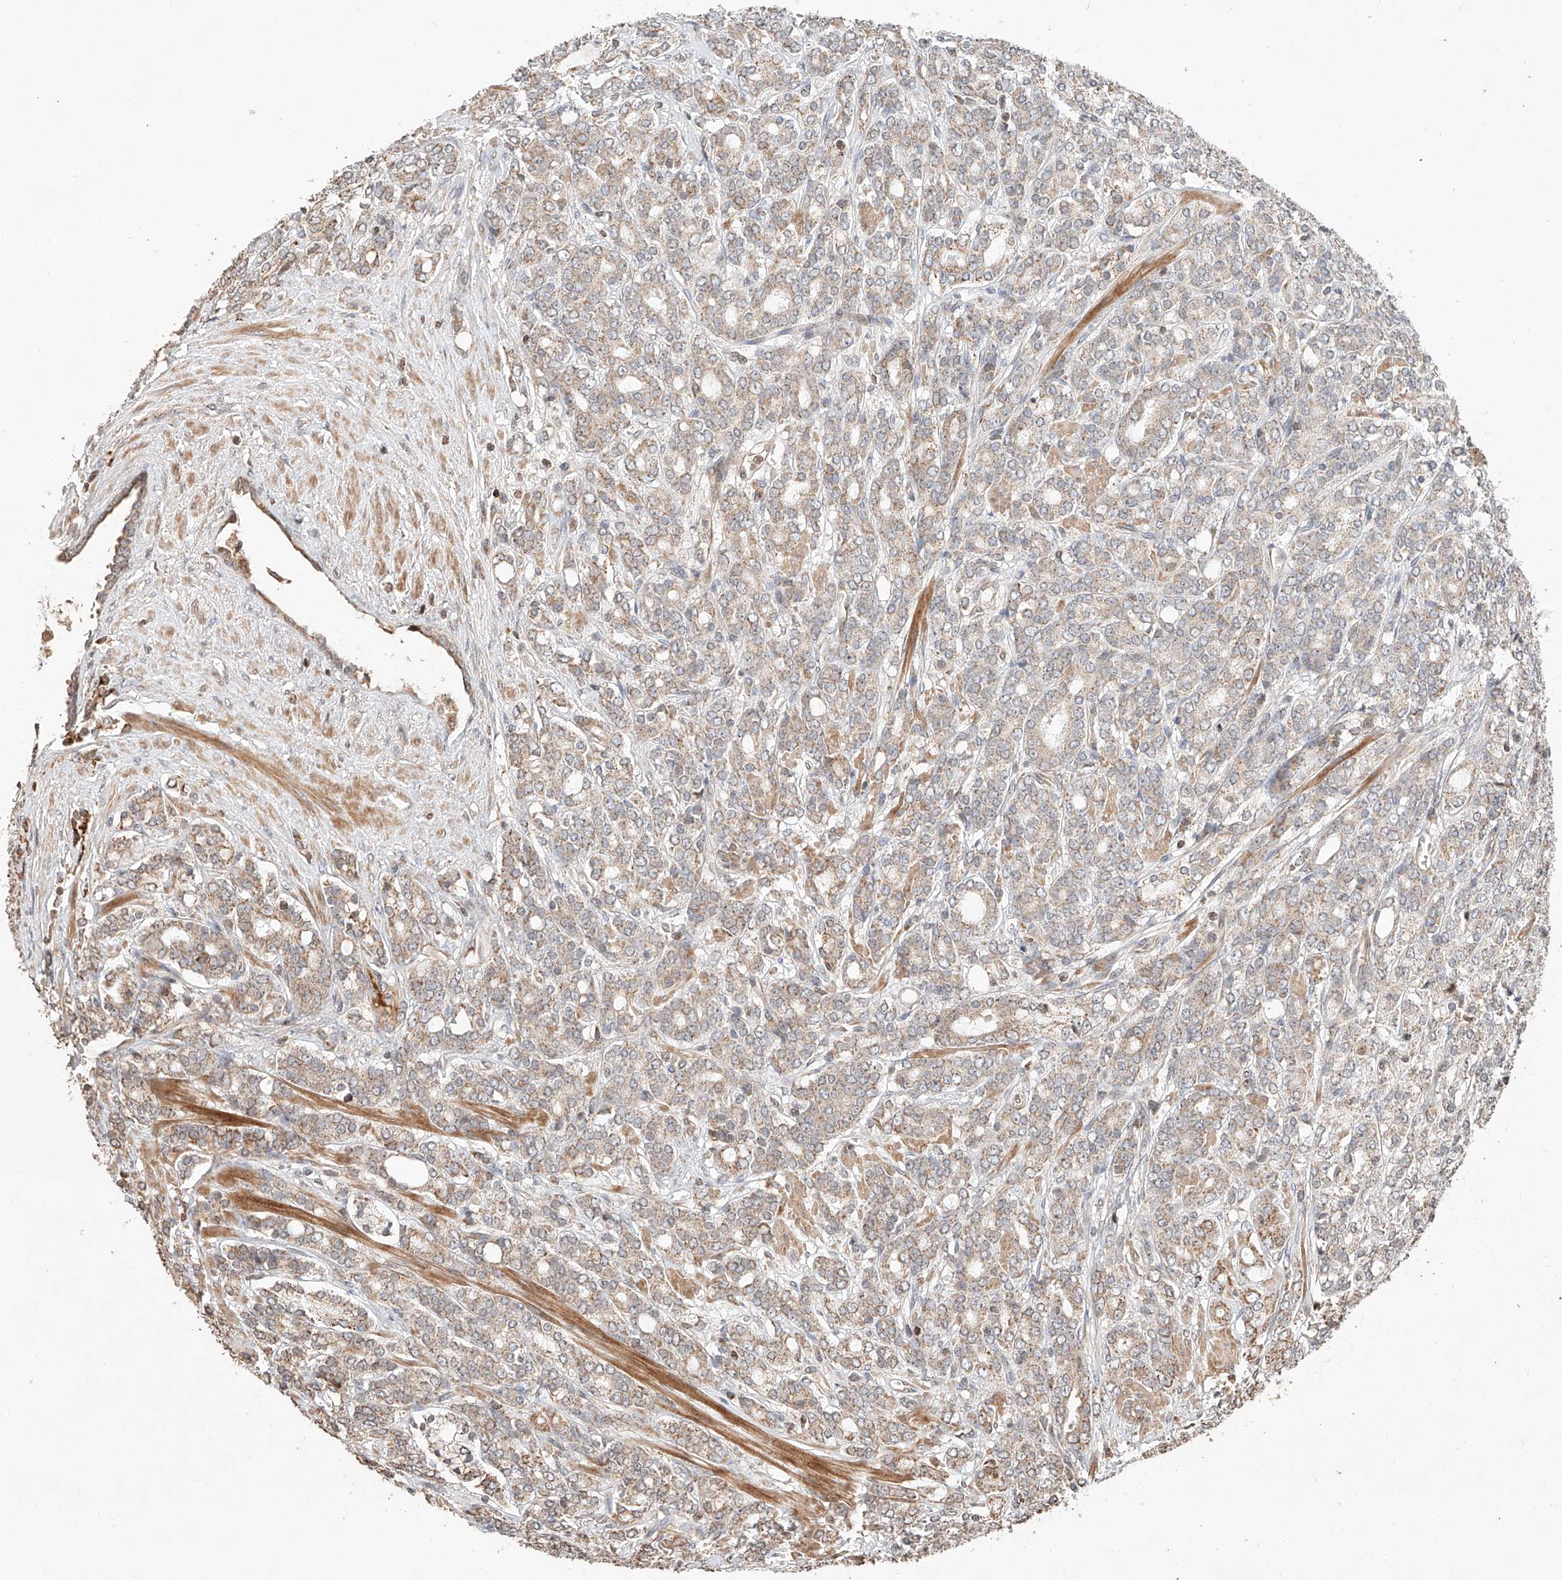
{"staining": {"intensity": "weak", "quantity": ">75%", "location": "cytoplasmic/membranous"}, "tissue": "prostate cancer", "cell_type": "Tumor cells", "image_type": "cancer", "snomed": [{"axis": "morphology", "description": "Adenocarcinoma, High grade"}, {"axis": "topography", "description": "Prostate"}], "caption": "Weak cytoplasmic/membranous protein expression is appreciated in approximately >75% of tumor cells in adenocarcinoma (high-grade) (prostate).", "gene": "ARHGAP33", "patient": {"sex": "male", "age": 62}}